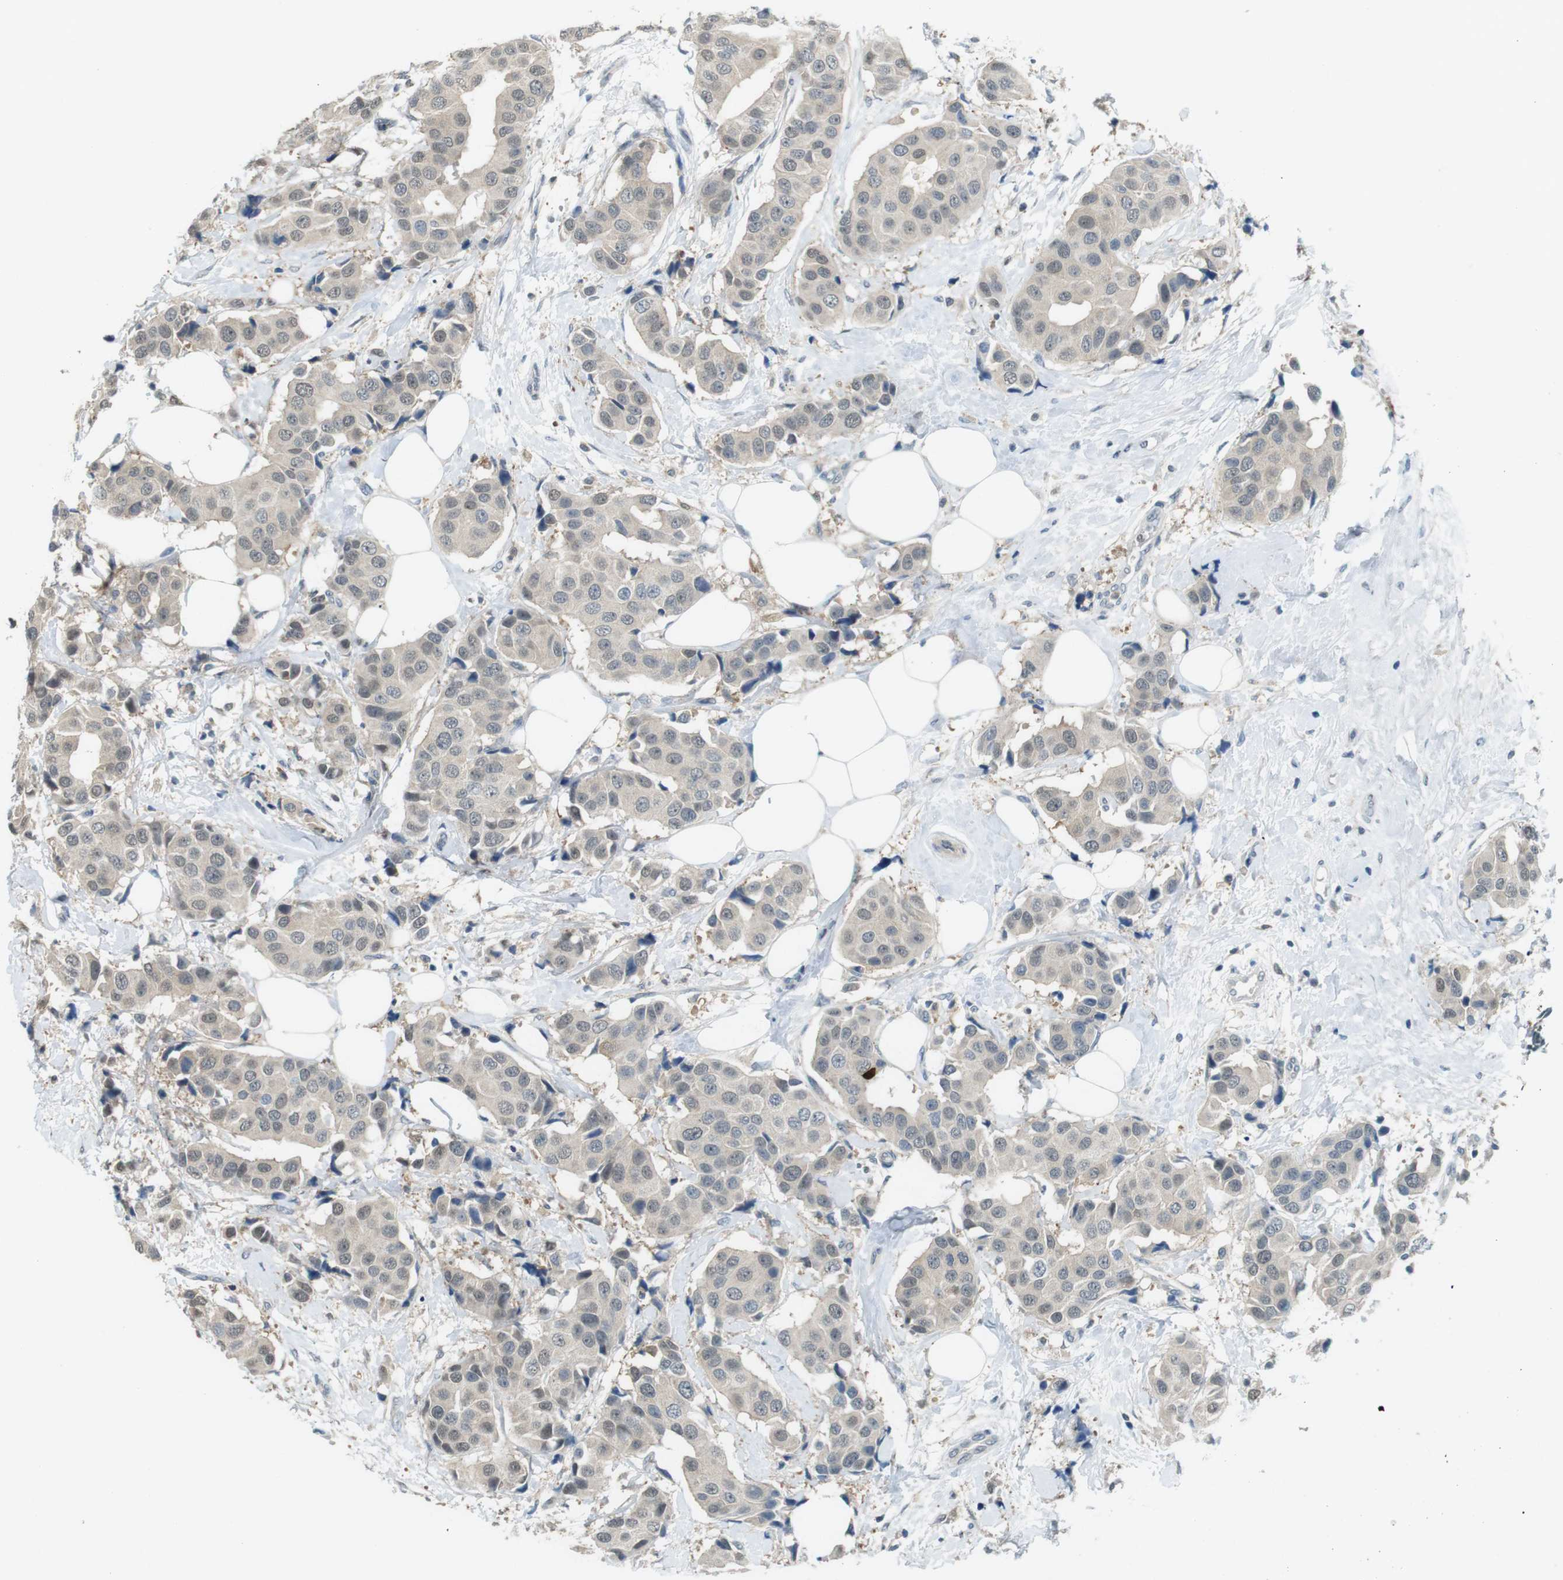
{"staining": {"intensity": "weak", "quantity": ">75%", "location": "cytoplasmic/membranous"}, "tissue": "breast cancer", "cell_type": "Tumor cells", "image_type": "cancer", "snomed": [{"axis": "morphology", "description": "Normal tissue, NOS"}, {"axis": "morphology", "description": "Duct carcinoma"}, {"axis": "topography", "description": "Breast"}], "caption": "Human breast cancer (intraductal carcinoma) stained with a protein marker exhibits weak staining in tumor cells.", "gene": "CDK14", "patient": {"sex": "female", "age": 39}}